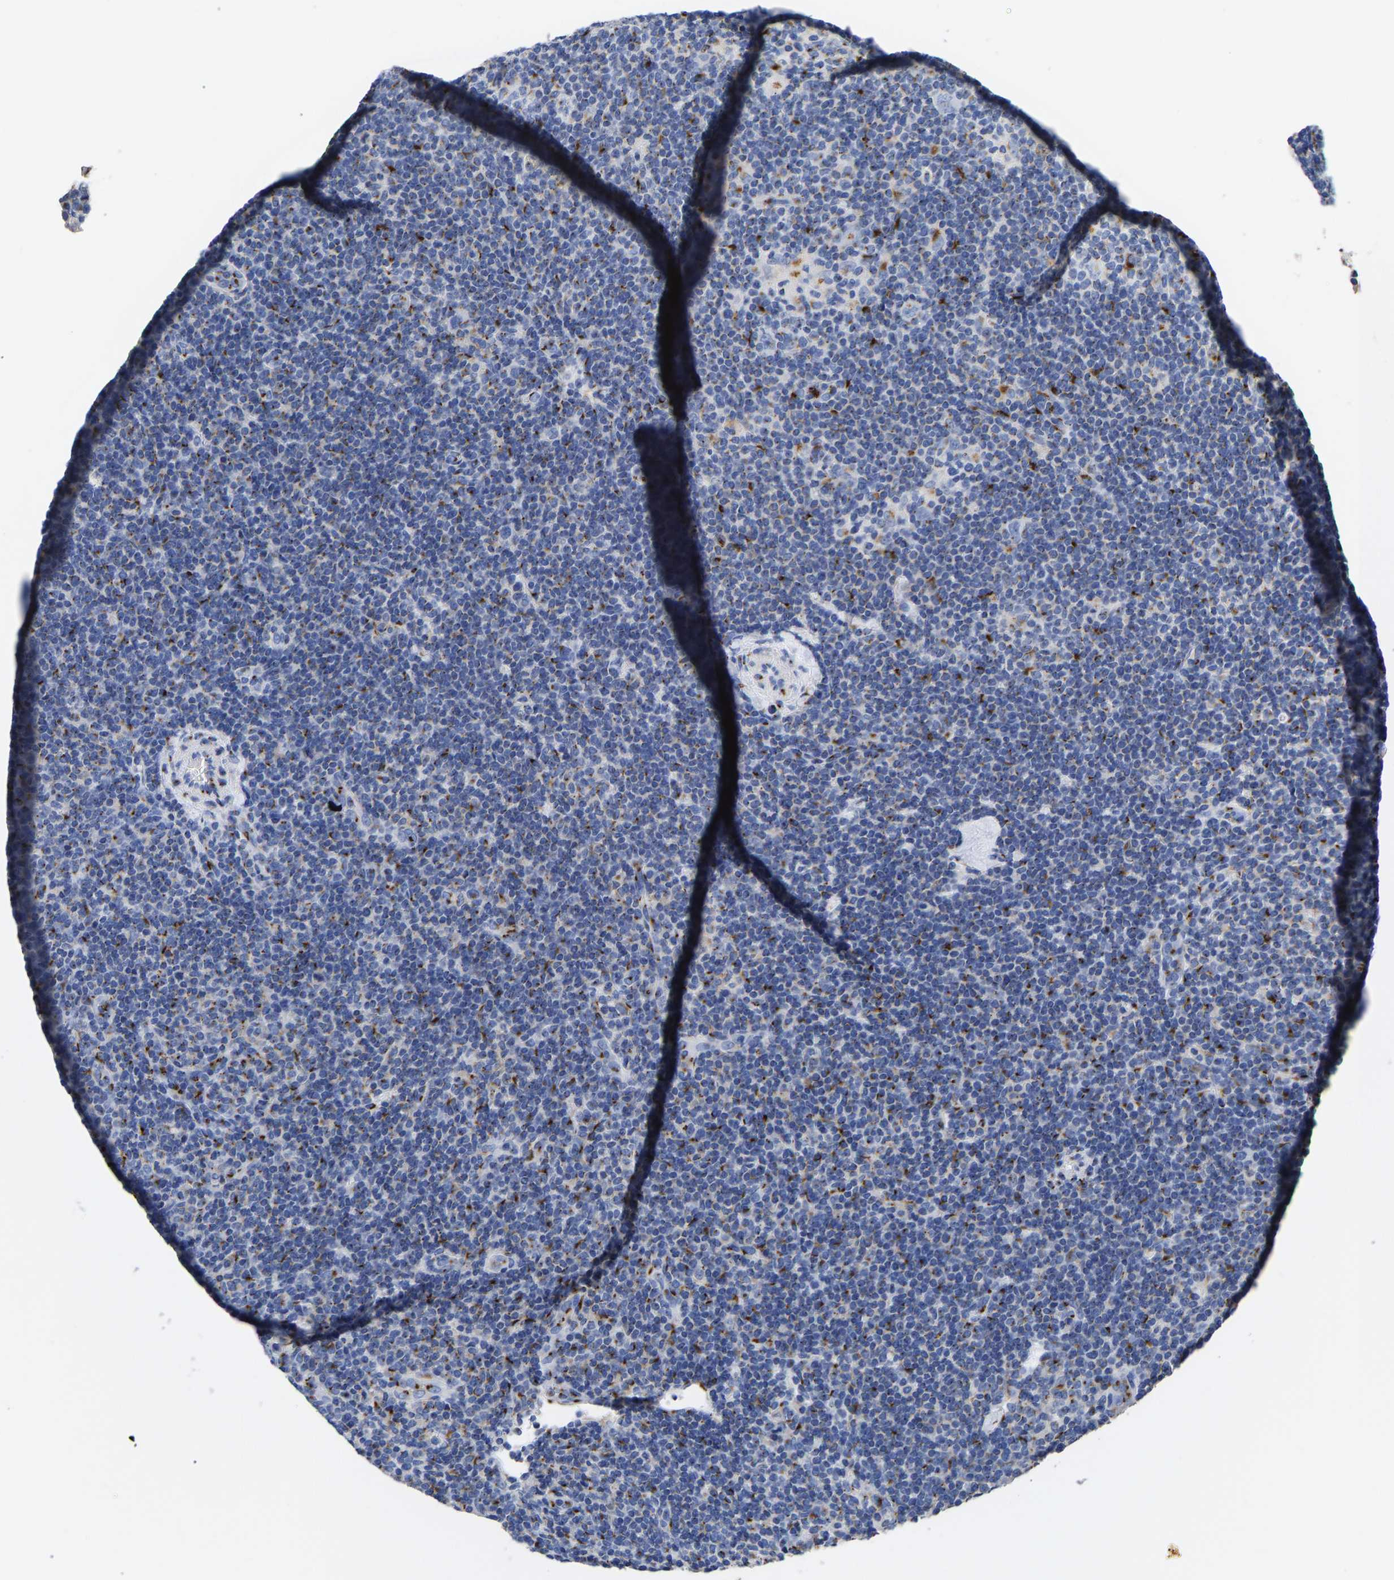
{"staining": {"intensity": "moderate", "quantity": "<25%", "location": "cytoplasmic/membranous"}, "tissue": "lymphoma", "cell_type": "Tumor cells", "image_type": "cancer", "snomed": [{"axis": "morphology", "description": "Hodgkin's disease, NOS"}, {"axis": "topography", "description": "Lymph node"}], "caption": "Lymphoma was stained to show a protein in brown. There is low levels of moderate cytoplasmic/membranous expression in approximately <25% of tumor cells.", "gene": "TMEM87A", "patient": {"sex": "female", "age": 57}}